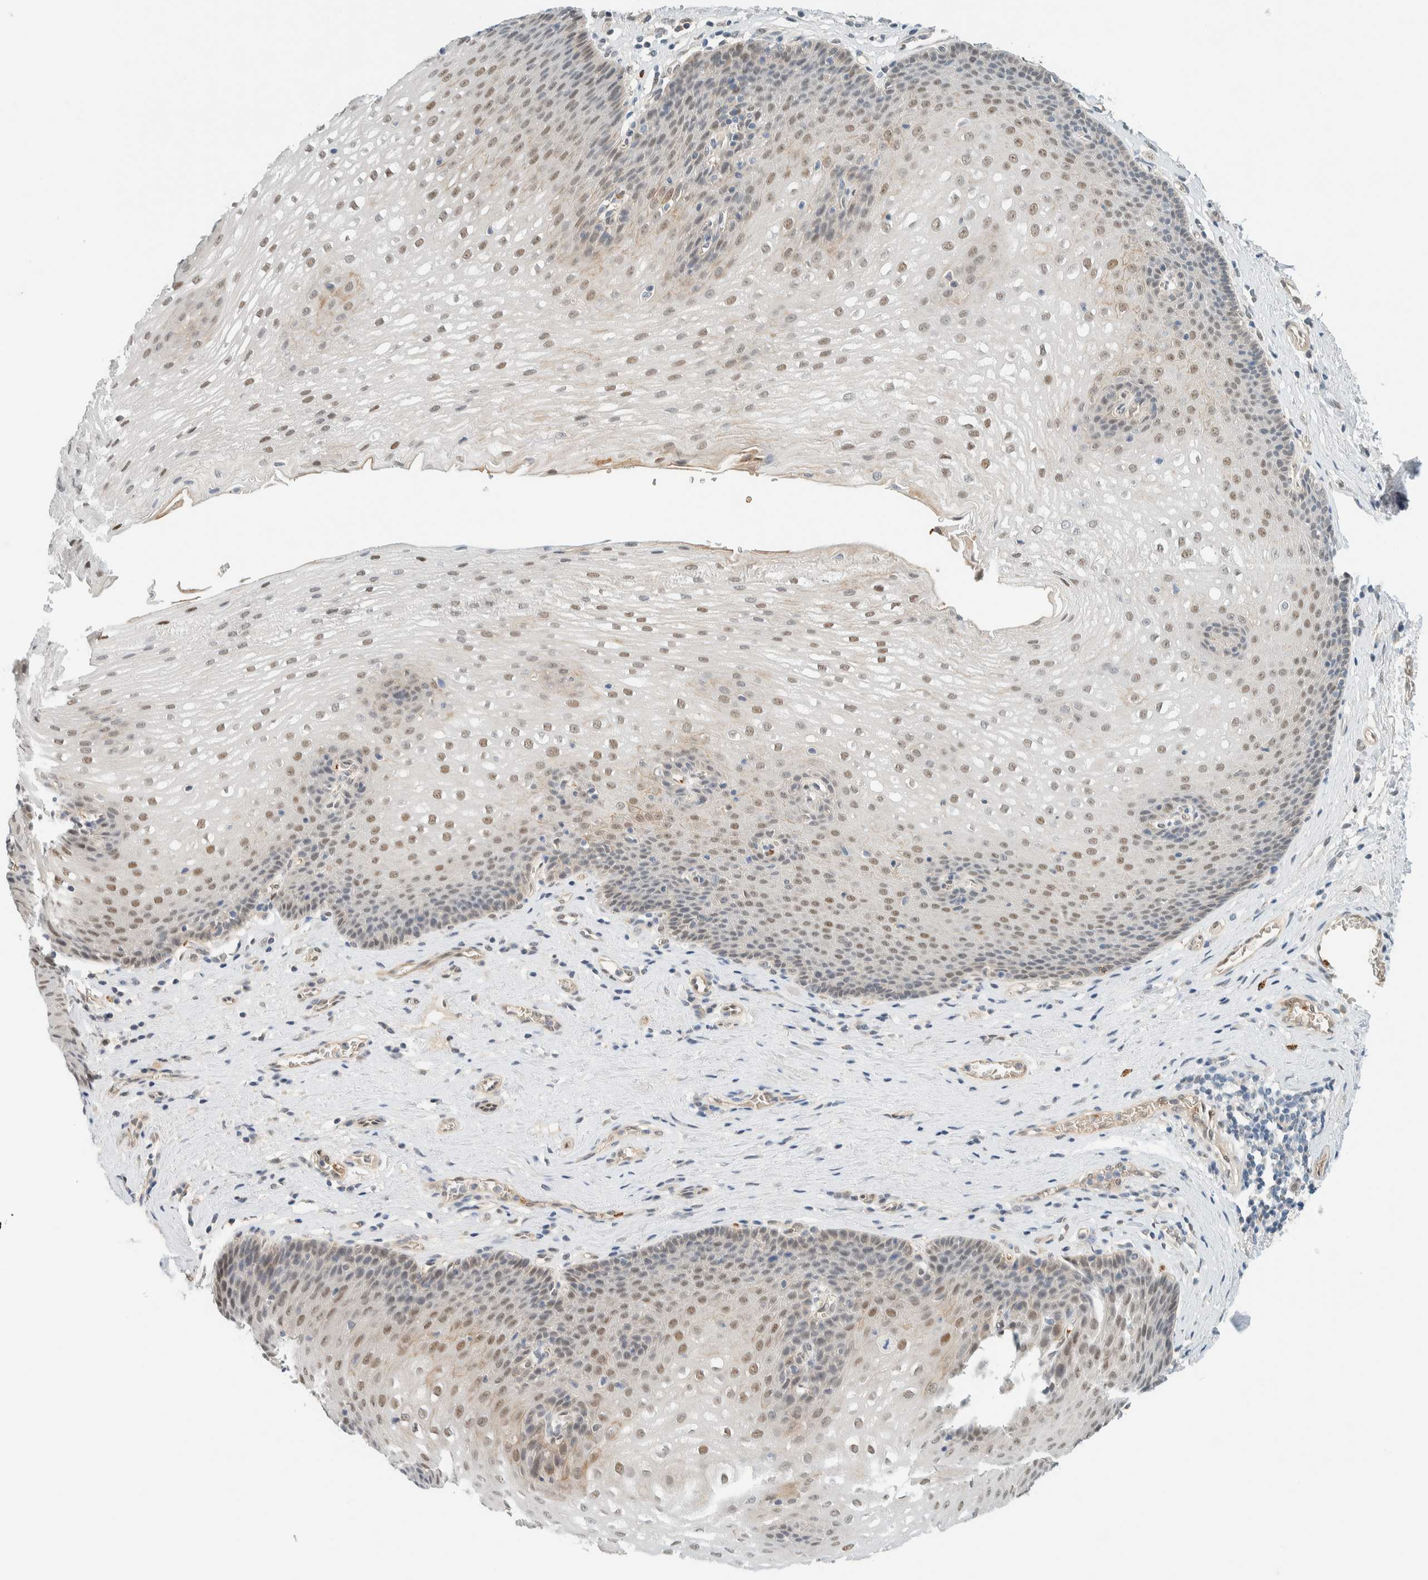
{"staining": {"intensity": "weak", "quantity": ">75%", "location": "nuclear"}, "tissue": "esophagus", "cell_type": "Squamous epithelial cells", "image_type": "normal", "snomed": [{"axis": "morphology", "description": "Normal tissue, NOS"}, {"axis": "topography", "description": "Esophagus"}], "caption": "IHC of benign esophagus shows low levels of weak nuclear positivity in about >75% of squamous epithelial cells. The staining was performed using DAB (3,3'-diaminobenzidine) to visualize the protein expression in brown, while the nuclei were stained in blue with hematoxylin (Magnification: 20x).", "gene": "TSTD2", "patient": {"sex": "male", "age": 48}}